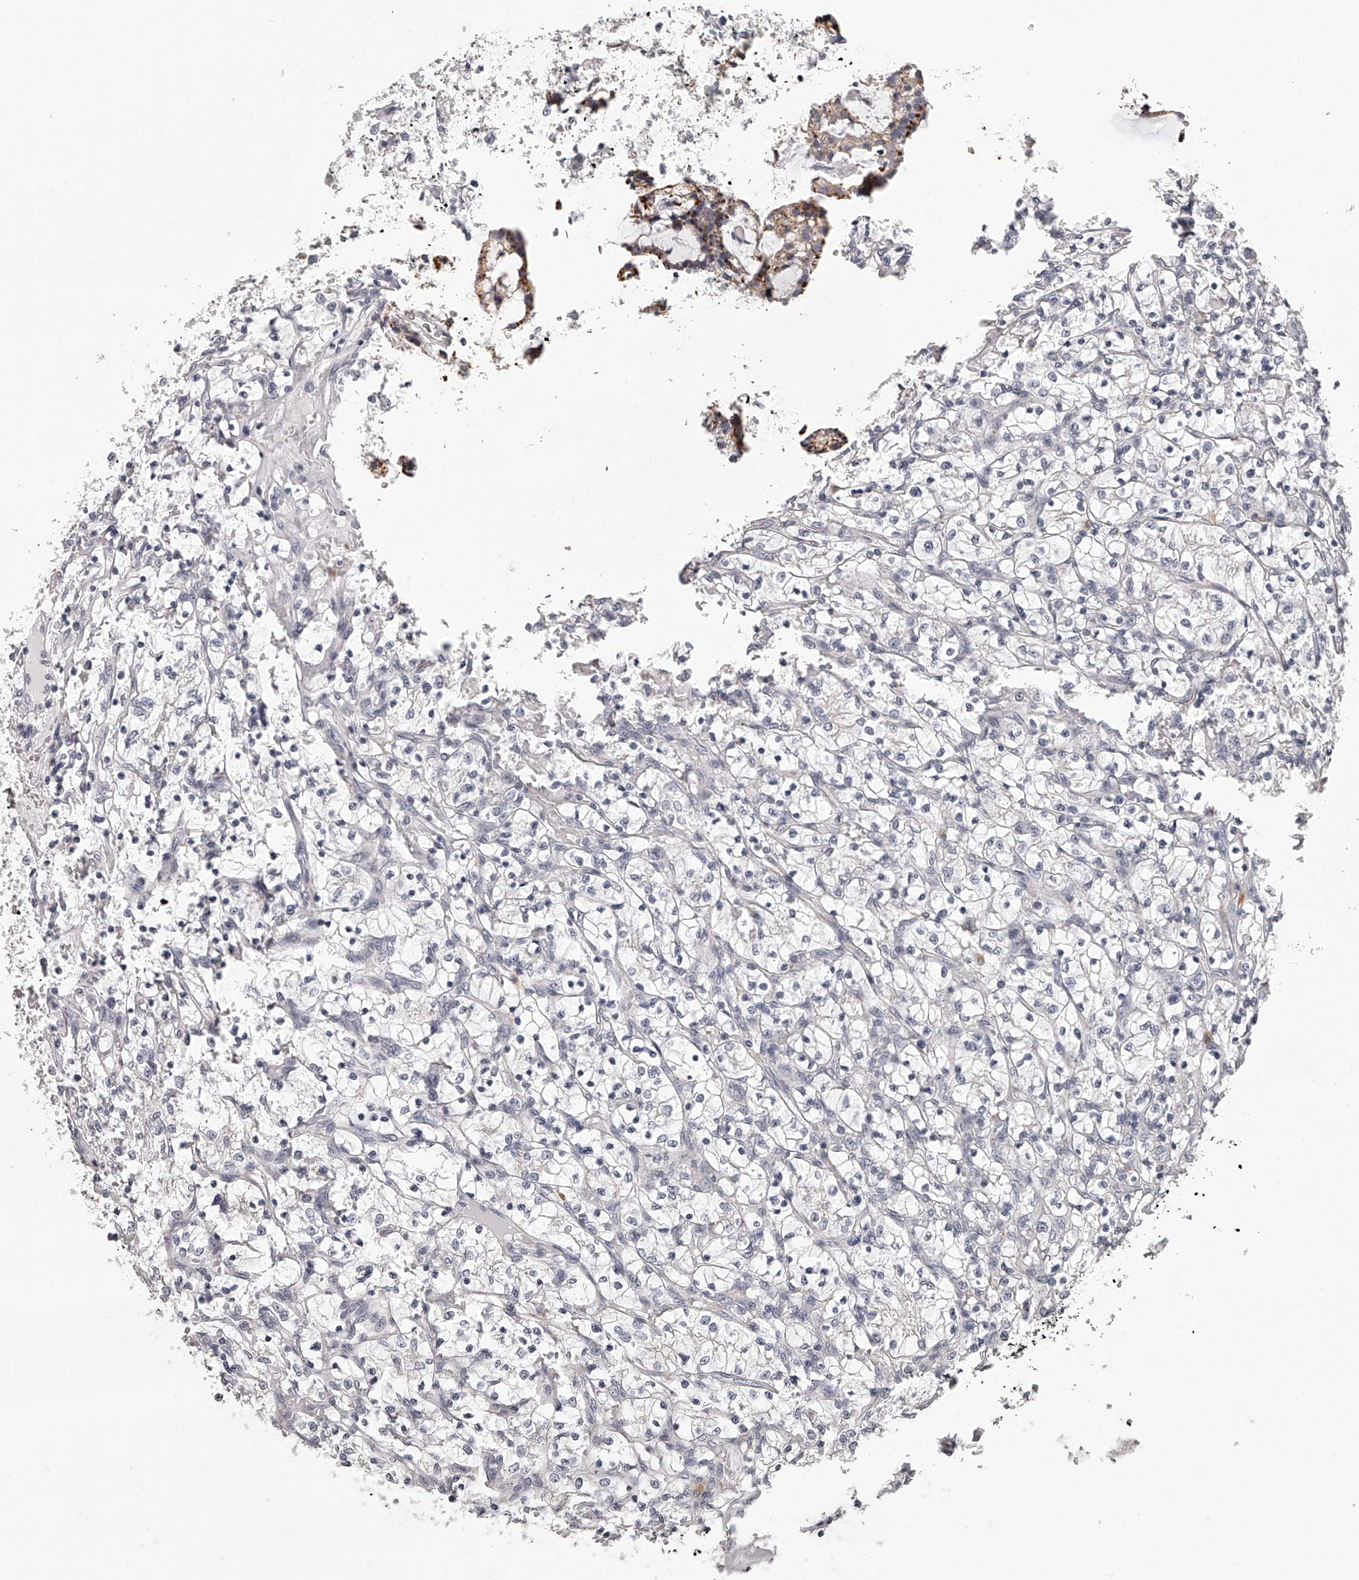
{"staining": {"intensity": "negative", "quantity": "none", "location": "none"}, "tissue": "renal cancer", "cell_type": "Tumor cells", "image_type": "cancer", "snomed": [{"axis": "morphology", "description": "Adenocarcinoma, NOS"}, {"axis": "topography", "description": "Kidney"}], "caption": "Micrograph shows no significant protein expression in tumor cells of adenocarcinoma (renal).", "gene": "DMRT1", "patient": {"sex": "female", "age": 69}}